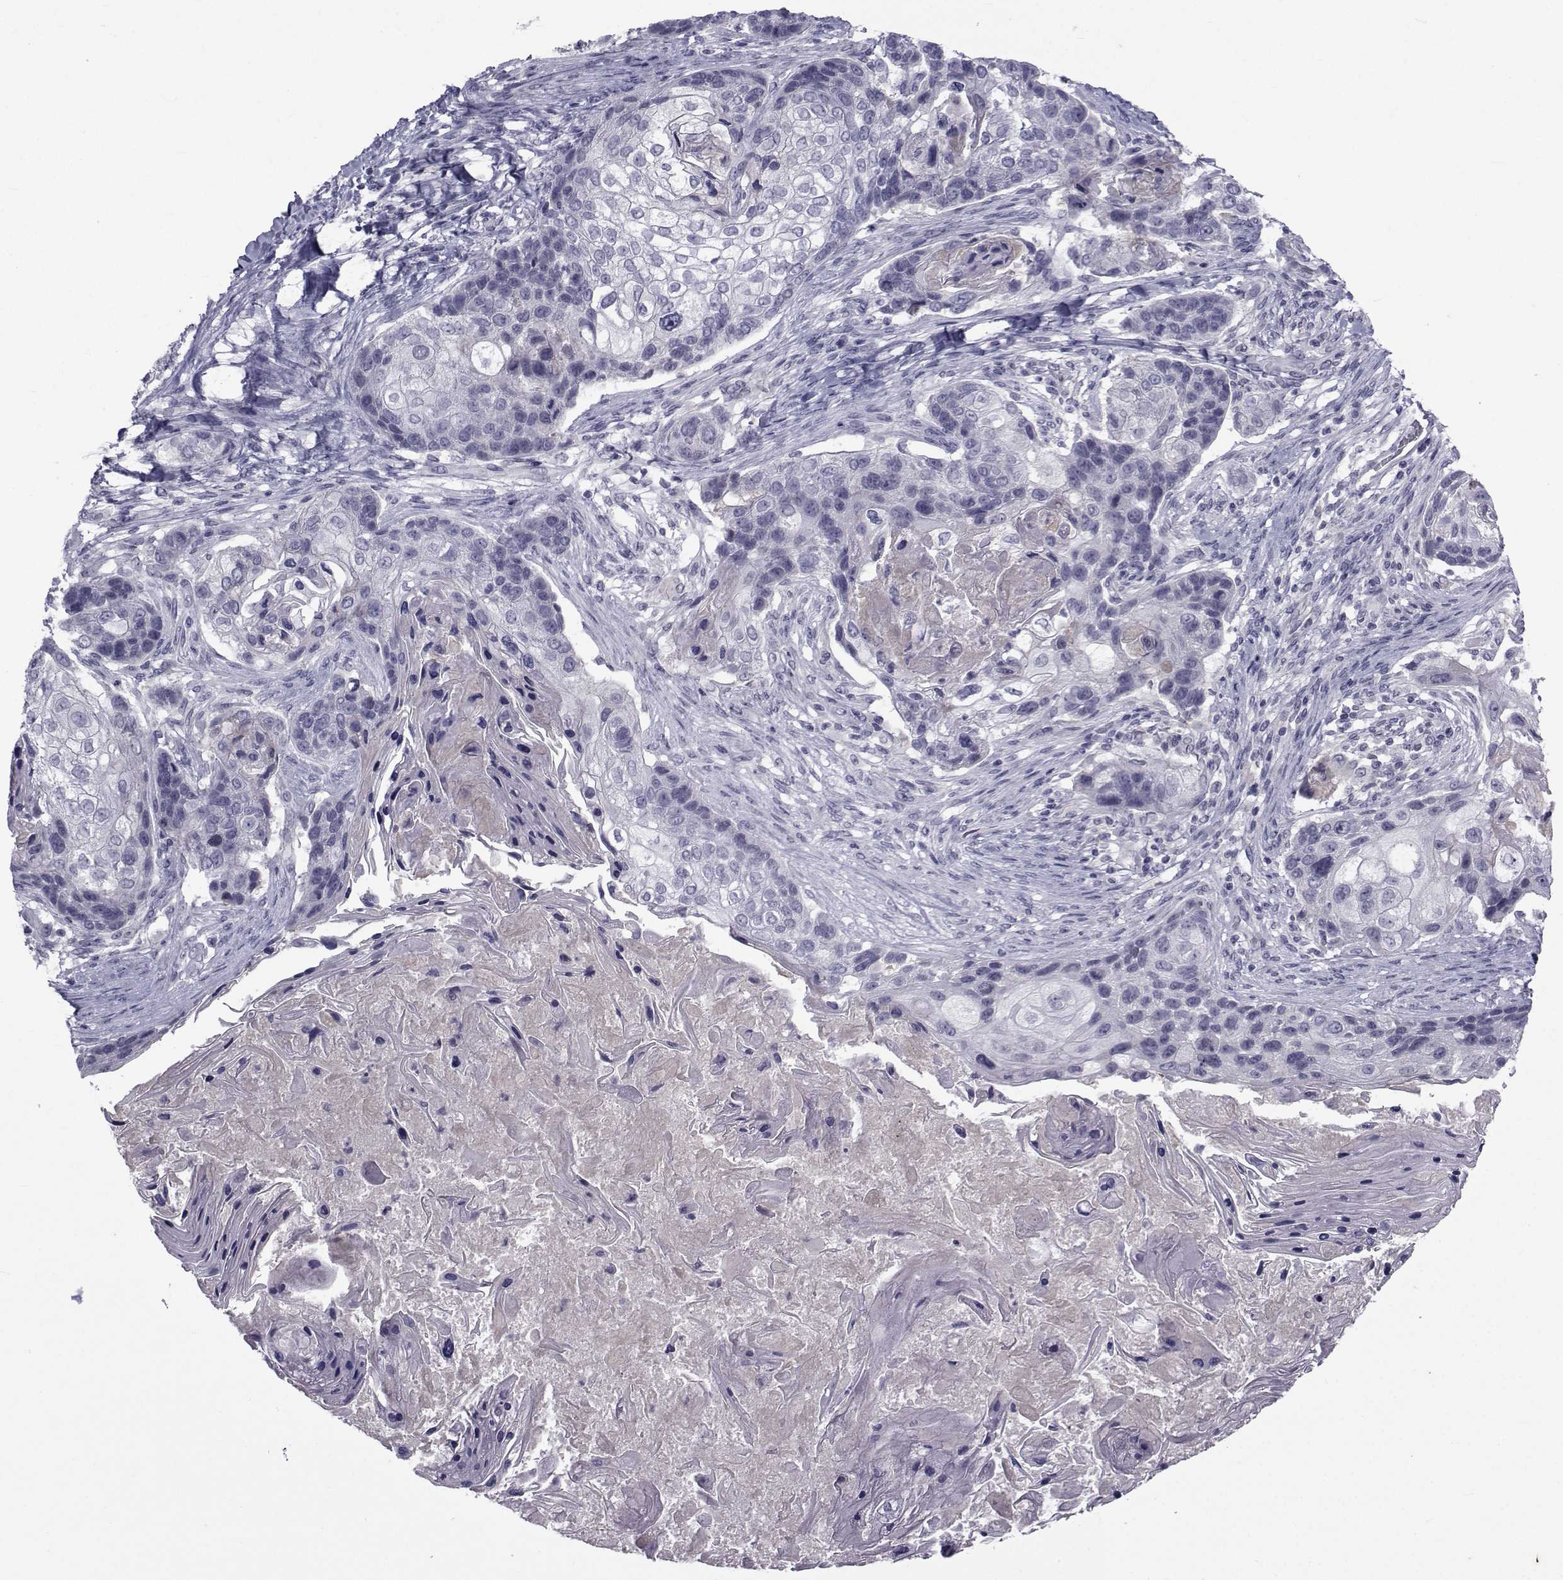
{"staining": {"intensity": "negative", "quantity": "none", "location": "none"}, "tissue": "lung cancer", "cell_type": "Tumor cells", "image_type": "cancer", "snomed": [{"axis": "morphology", "description": "Squamous cell carcinoma, NOS"}, {"axis": "topography", "description": "Lung"}], "caption": "There is no significant positivity in tumor cells of lung cancer (squamous cell carcinoma).", "gene": "PAX2", "patient": {"sex": "male", "age": 69}}